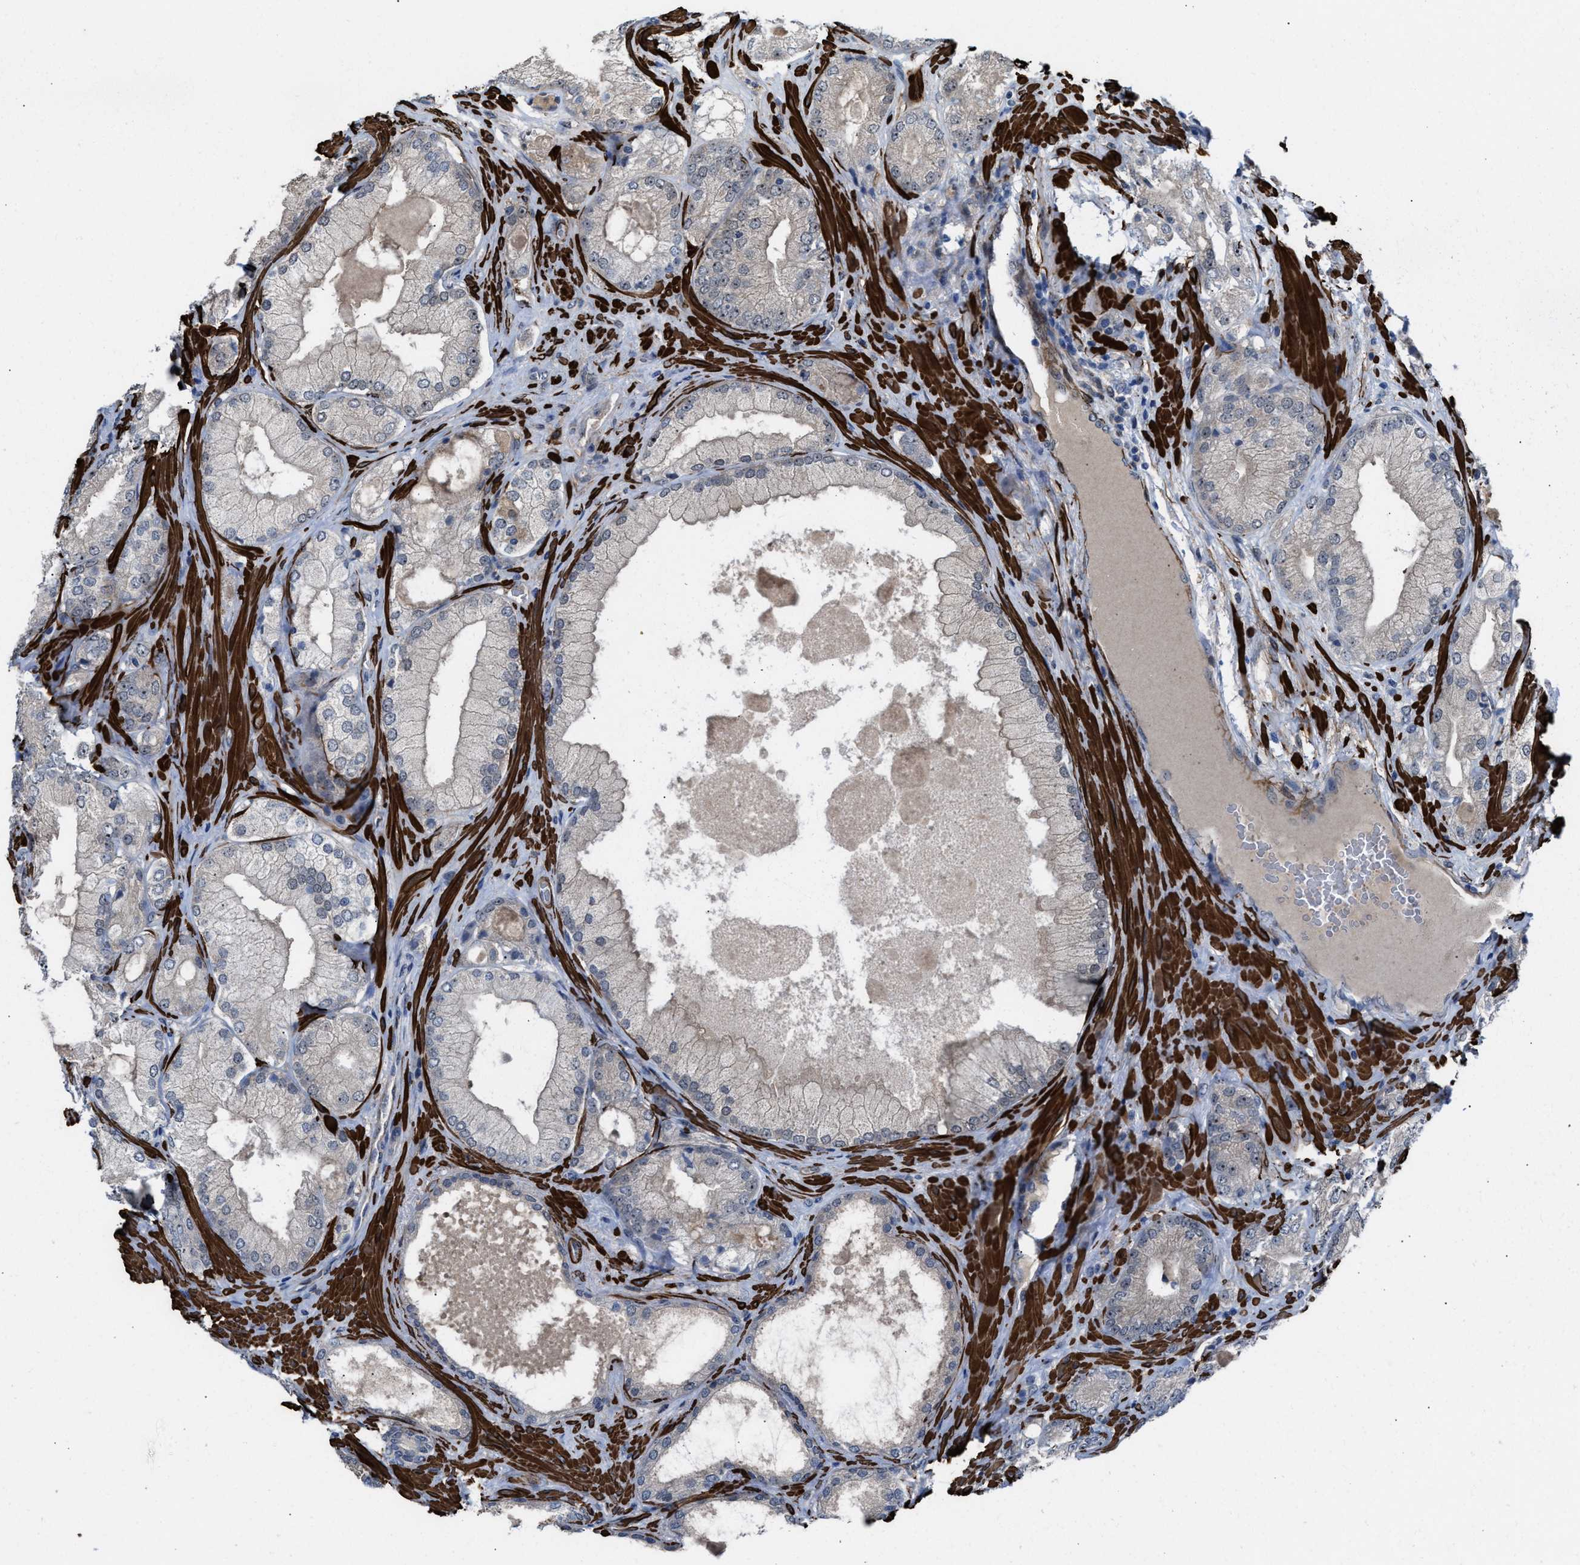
{"staining": {"intensity": "weak", "quantity": "<25%", "location": "nuclear"}, "tissue": "prostate cancer", "cell_type": "Tumor cells", "image_type": "cancer", "snomed": [{"axis": "morphology", "description": "Adenocarcinoma, Low grade"}, {"axis": "topography", "description": "Prostate"}], "caption": "Immunohistochemical staining of human prostate low-grade adenocarcinoma shows no significant staining in tumor cells.", "gene": "NQO2", "patient": {"sex": "male", "age": 65}}